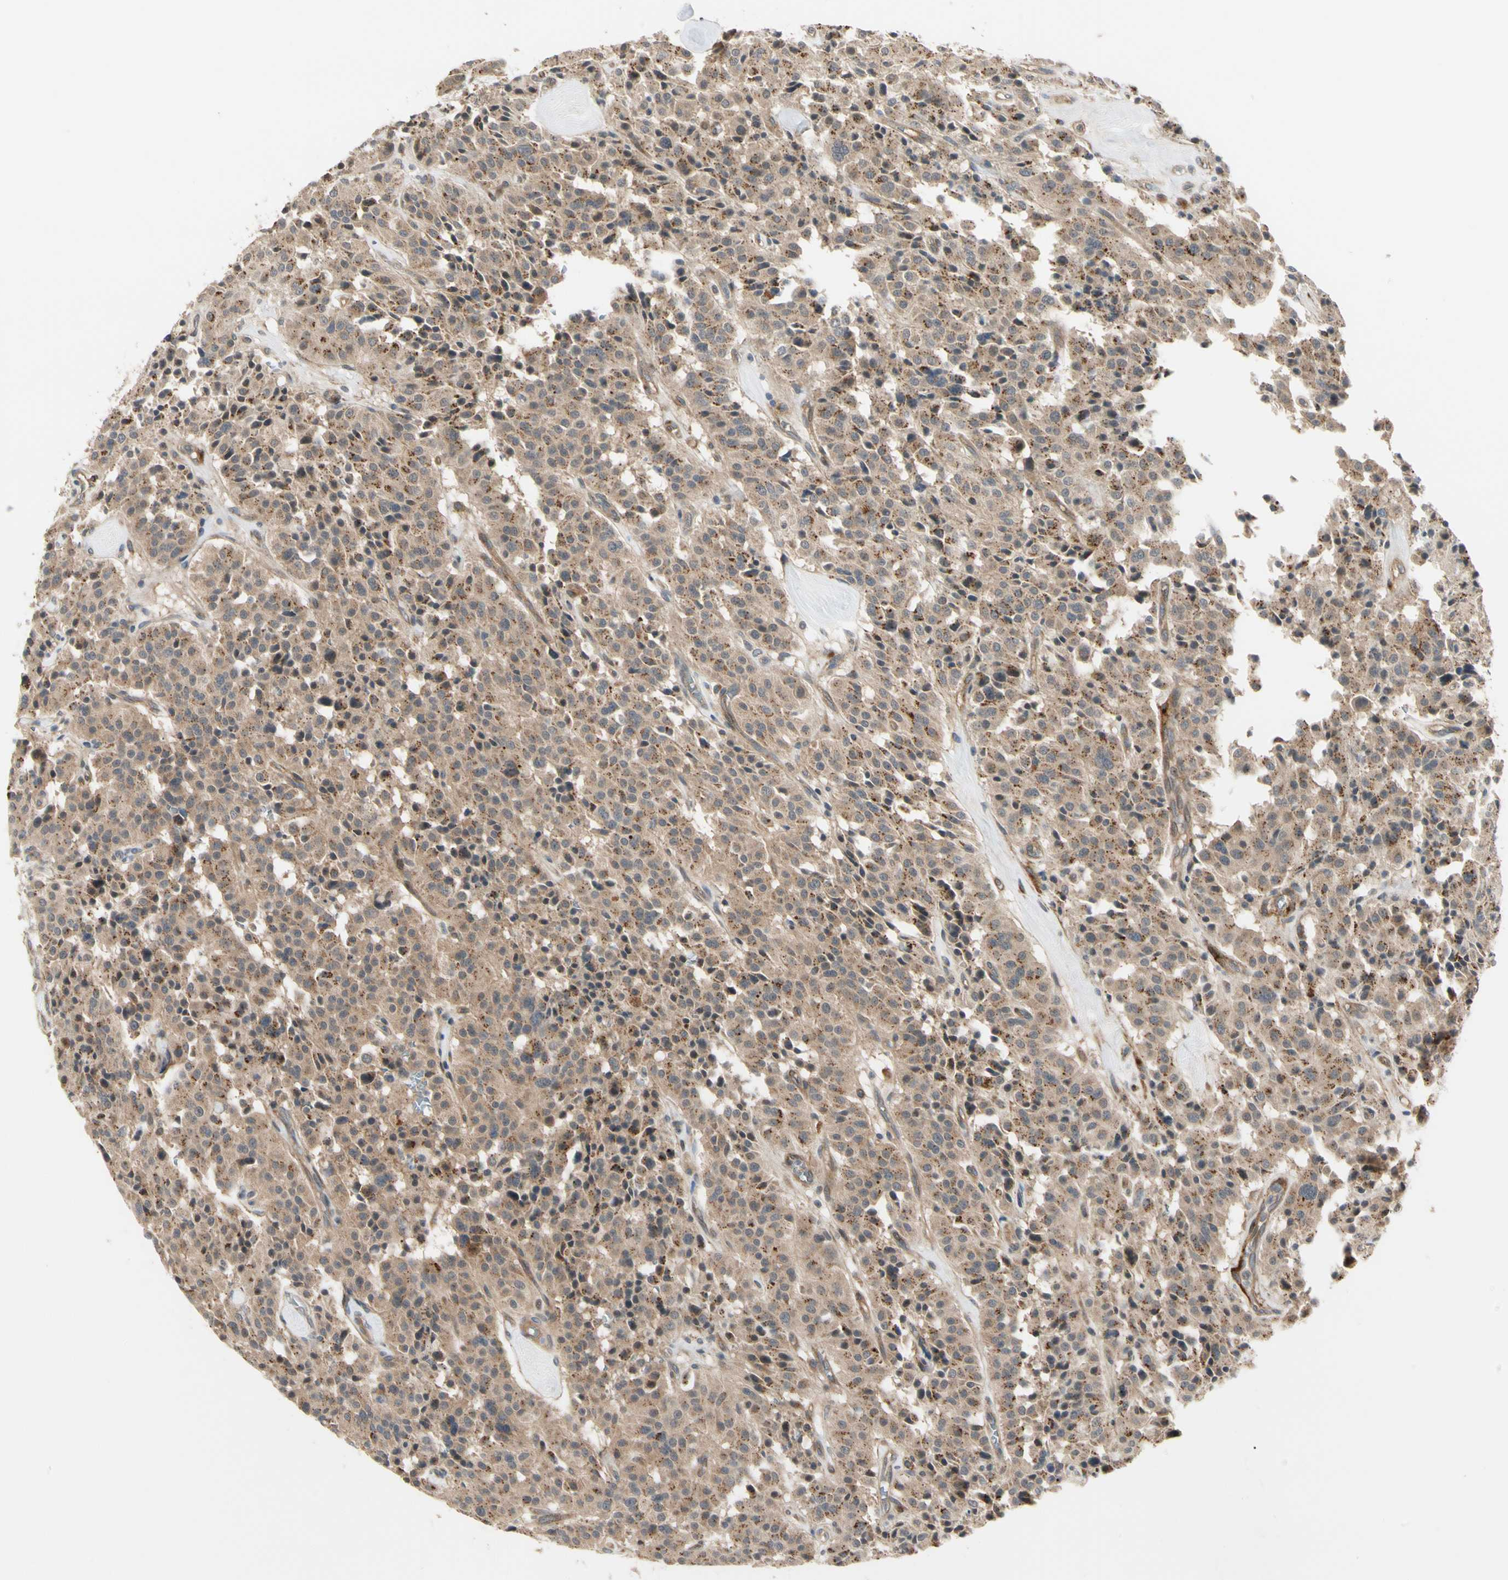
{"staining": {"intensity": "moderate", "quantity": ">75%", "location": "cytoplasmic/membranous"}, "tissue": "carcinoid", "cell_type": "Tumor cells", "image_type": "cancer", "snomed": [{"axis": "morphology", "description": "Carcinoid, malignant, NOS"}, {"axis": "topography", "description": "Lung"}], "caption": "Immunohistochemistry staining of carcinoid, which exhibits medium levels of moderate cytoplasmic/membranous staining in approximately >75% of tumor cells indicating moderate cytoplasmic/membranous protein expression. The staining was performed using DAB (3,3'-diaminobenzidine) (brown) for protein detection and nuclei were counterstained in hematoxylin (blue).", "gene": "F2R", "patient": {"sex": "male", "age": 30}}